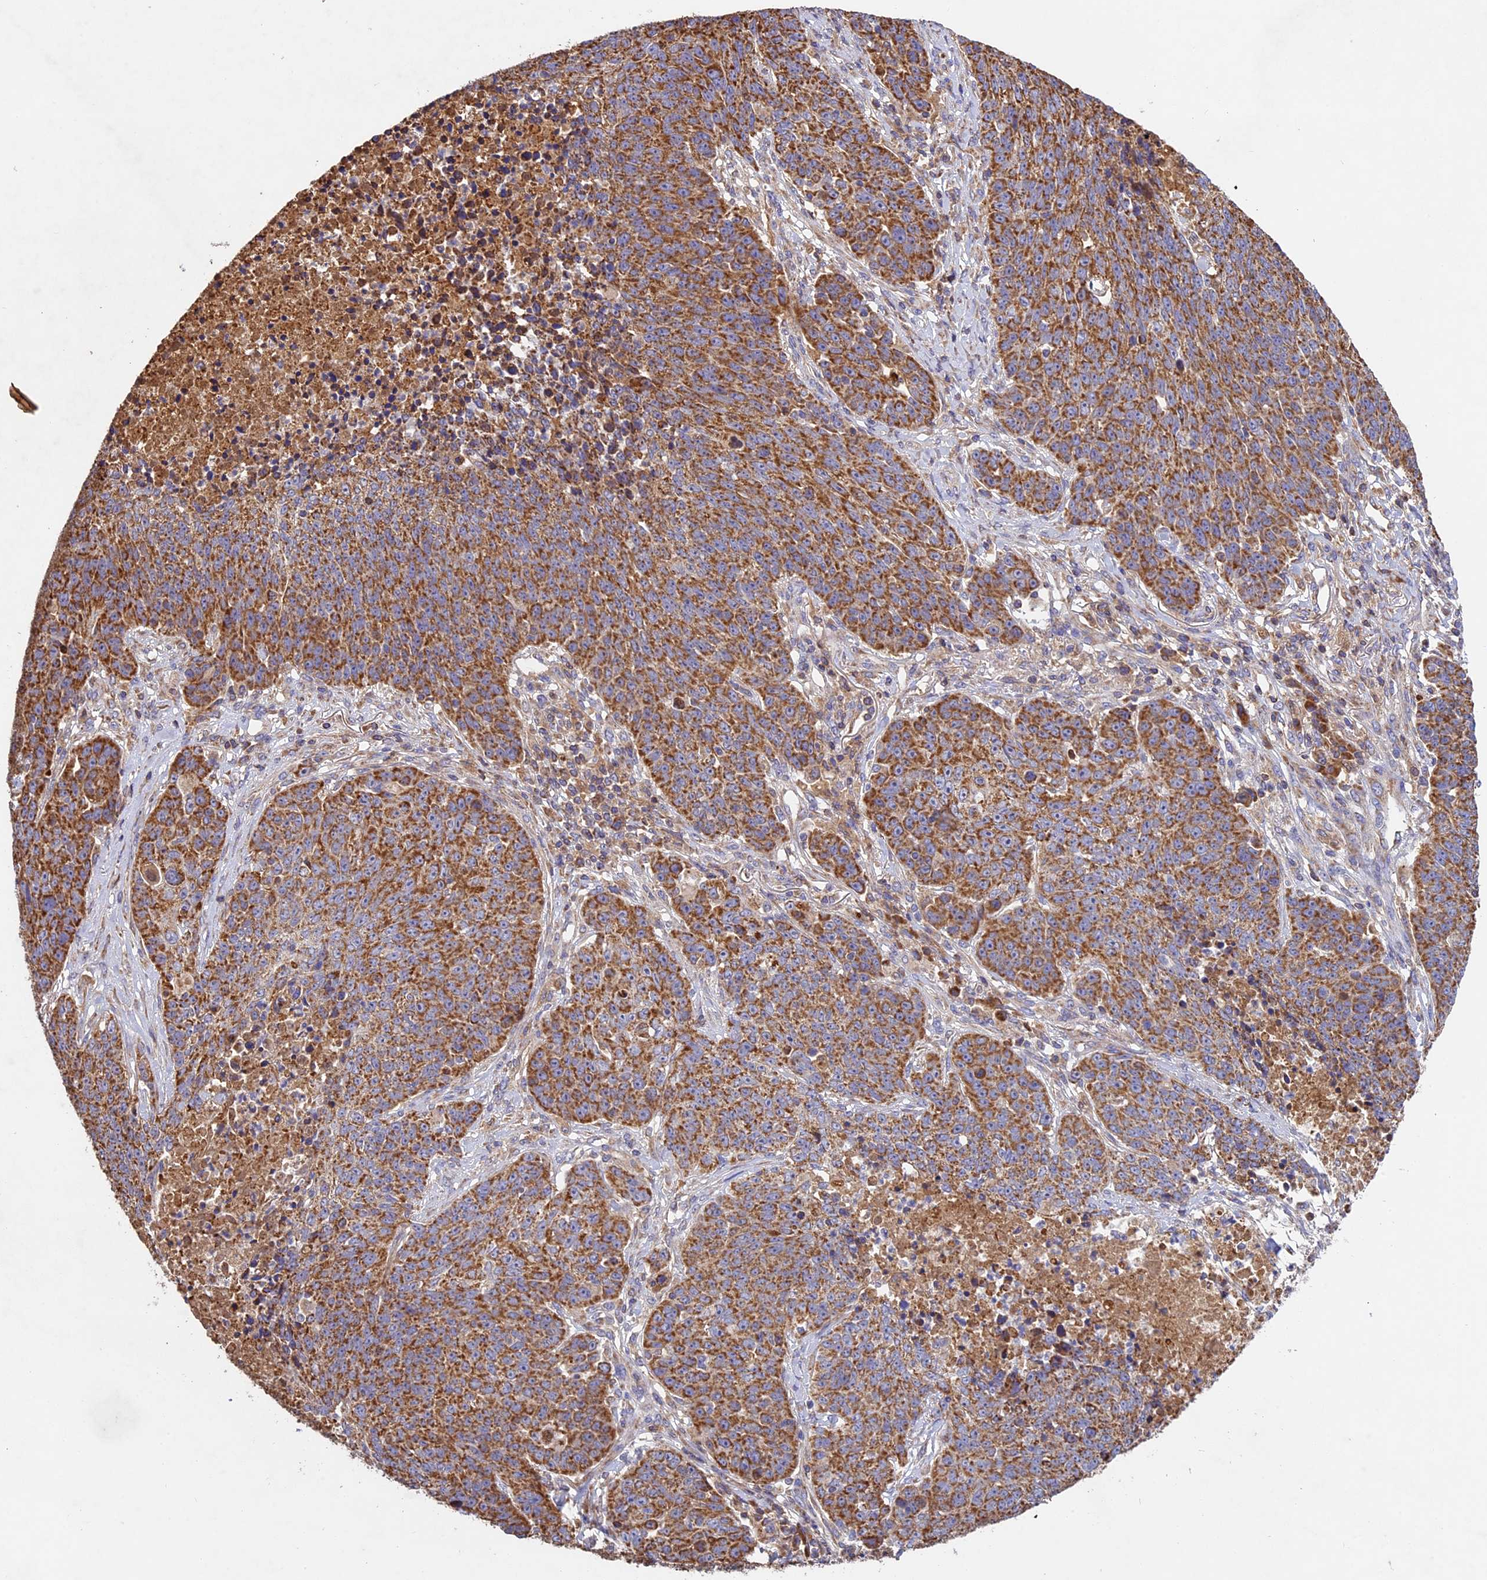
{"staining": {"intensity": "moderate", "quantity": ">75%", "location": "cytoplasmic/membranous"}, "tissue": "lung cancer", "cell_type": "Tumor cells", "image_type": "cancer", "snomed": [{"axis": "morphology", "description": "Normal tissue, NOS"}, {"axis": "morphology", "description": "Squamous cell carcinoma, NOS"}, {"axis": "topography", "description": "Lymph node"}, {"axis": "topography", "description": "Lung"}], "caption": "IHC photomicrograph of human squamous cell carcinoma (lung) stained for a protein (brown), which reveals medium levels of moderate cytoplasmic/membranous staining in approximately >75% of tumor cells.", "gene": "OCEL1", "patient": {"sex": "male", "age": 66}}